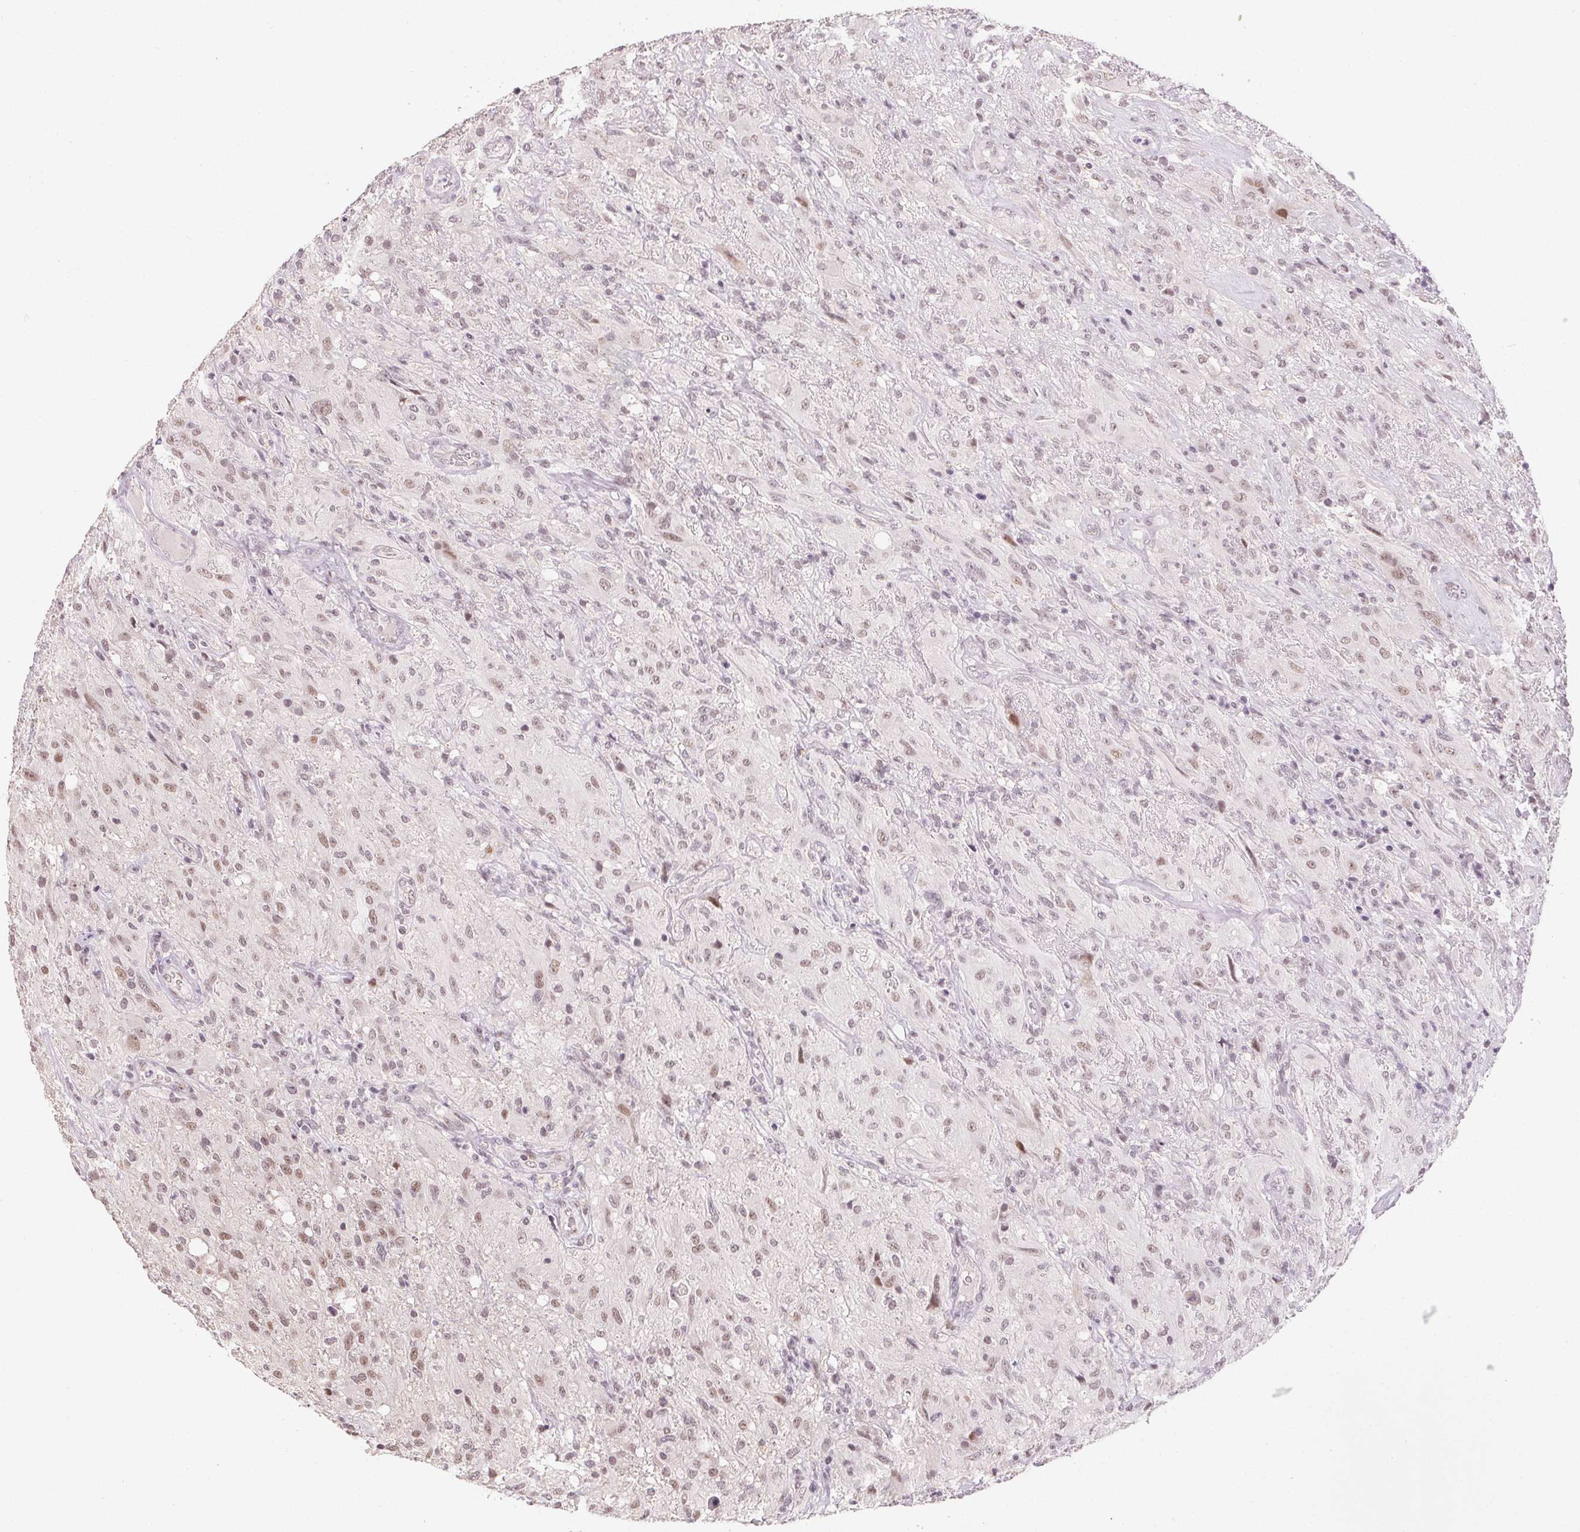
{"staining": {"intensity": "weak", "quantity": "25%-75%", "location": "nuclear"}, "tissue": "glioma", "cell_type": "Tumor cells", "image_type": "cancer", "snomed": [{"axis": "morphology", "description": "Glioma, malignant, High grade"}, {"axis": "topography", "description": "Brain"}], "caption": "Human malignant glioma (high-grade) stained for a protein (brown) exhibits weak nuclear positive positivity in approximately 25%-75% of tumor cells.", "gene": "KDM4D", "patient": {"sex": "male", "age": 46}}